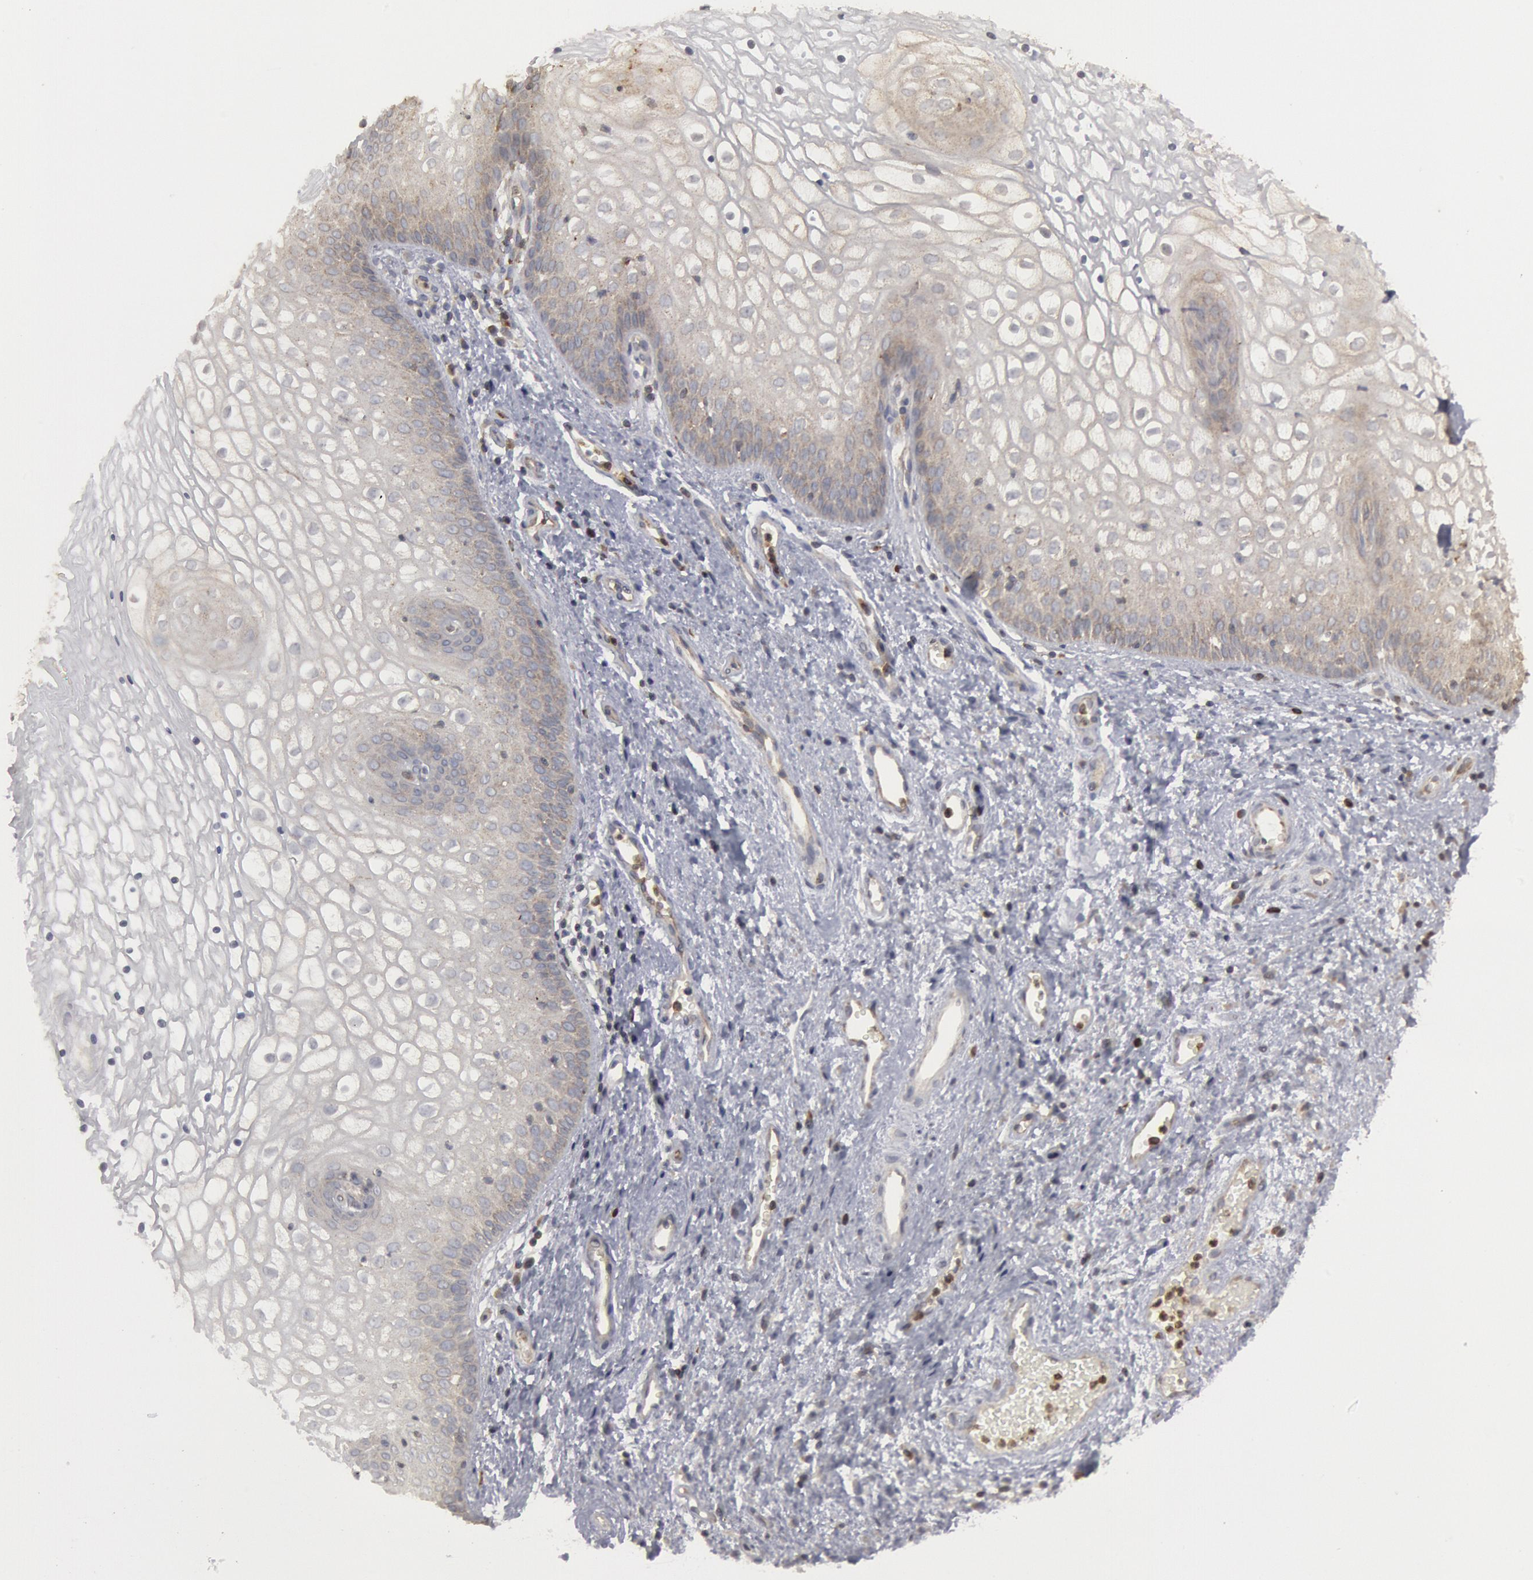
{"staining": {"intensity": "weak", "quantity": "<25%", "location": "cytoplasmic/membranous"}, "tissue": "vagina", "cell_type": "Squamous epithelial cells", "image_type": "normal", "snomed": [{"axis": "morphology", "description": "Normal tissue, NOS"}, {"axis": "topography", "description": "Vagina"}], "caption": "A high-resolution micrograph shows immunohistochemistry staining of normal vagina, which exhibits no significant expression in squamous epithelial cells. Nuclei are stained in blue.", "gene": "OSBPL8", "patient": {"sex": "female", "age": 34}}